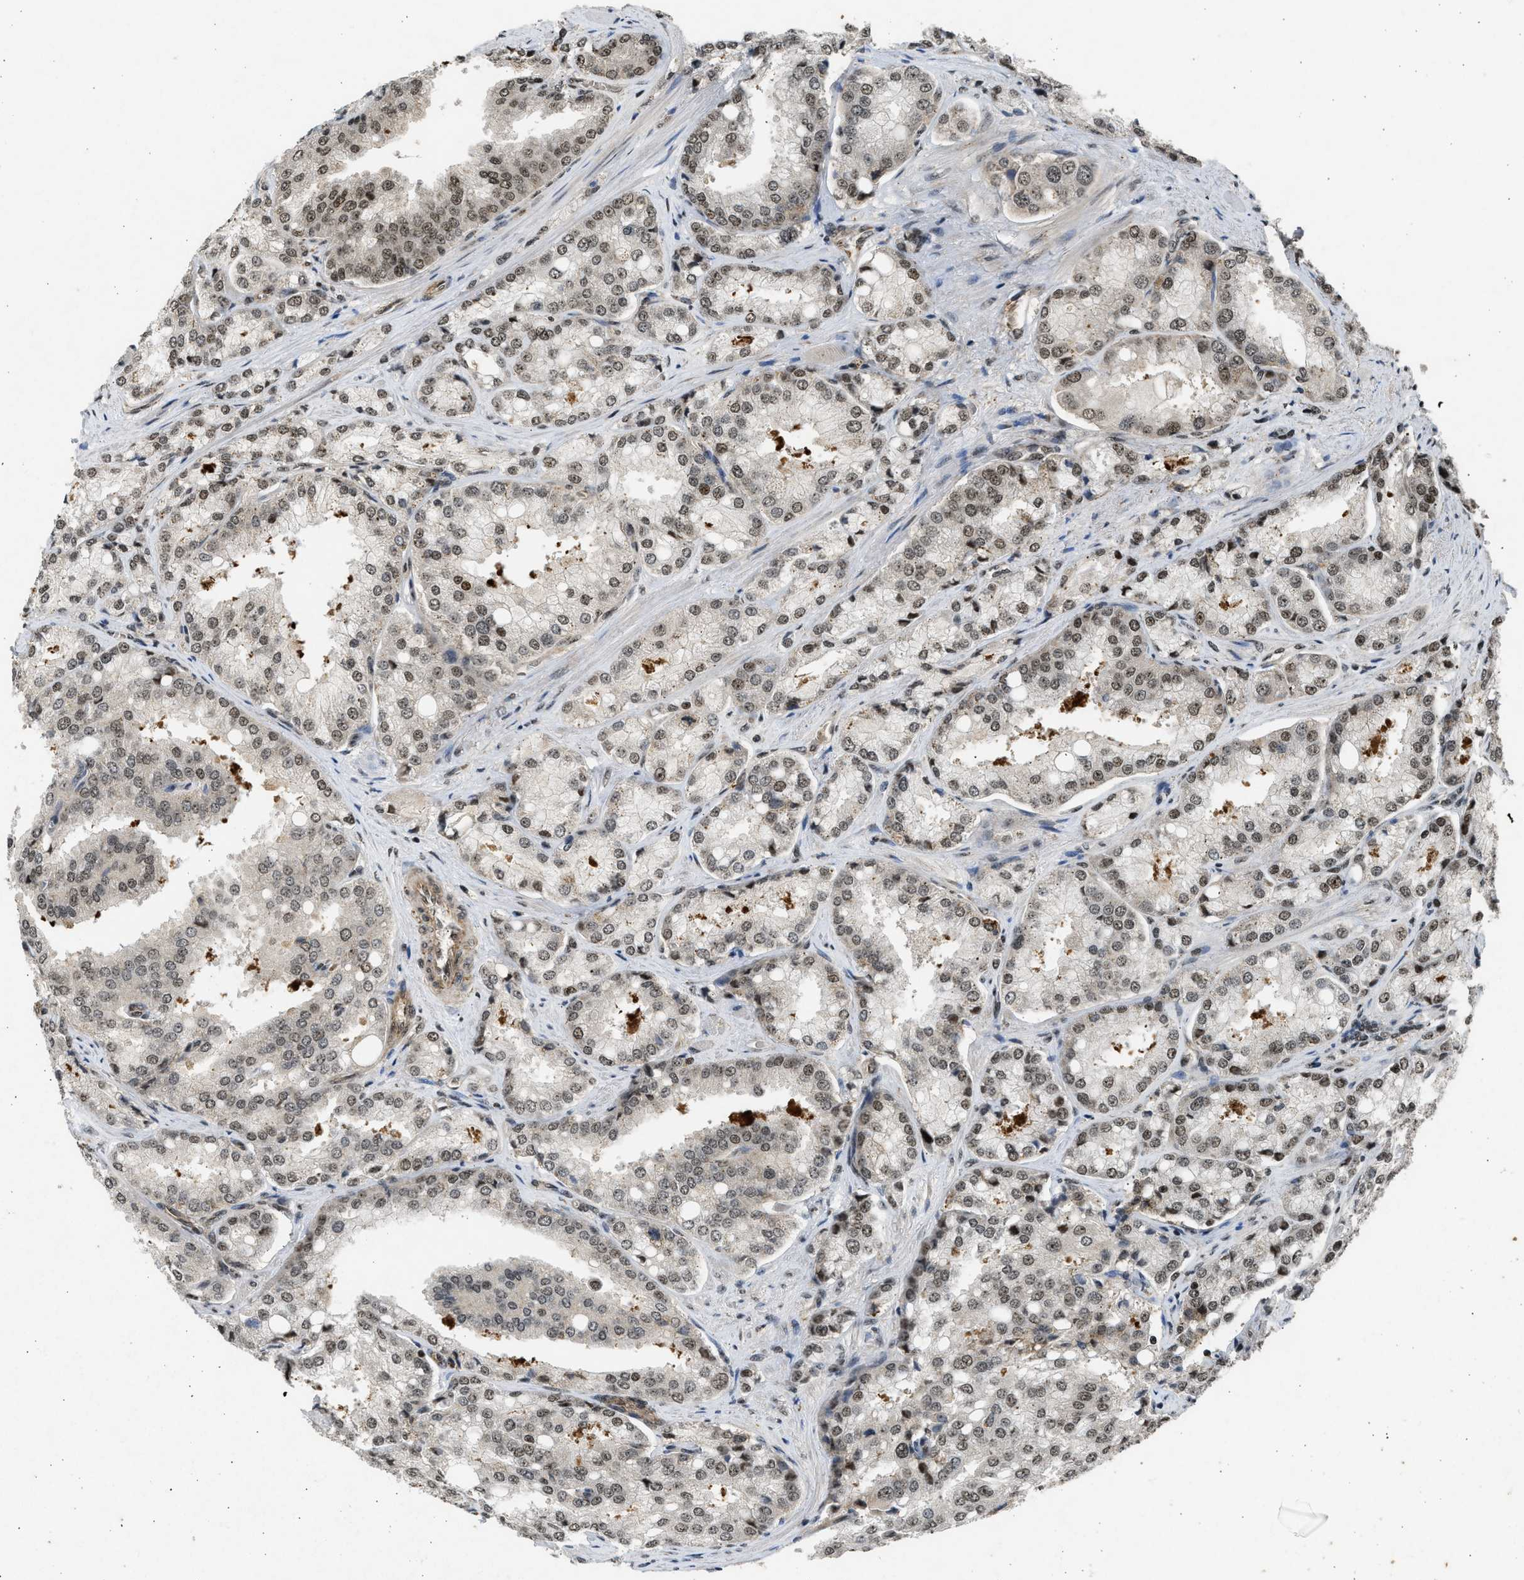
{"staining": {"intensity": "weak", "quantity": ">75%", "location": "nuclear"}, "tissue": "prostate cancer", "cell_type": "Tumor cells", "image_type": "cancer", "snomed": [{"axis": "morphology", "description": "Adenocarcinoma, High grade"}, {"axis": "topography", "description": "Prostate"}], "caption": "Approximately >75% of tumor cells in prostate cancer display weak nuclear protein expression as visualized by brown immunohistochemical staining.", "gene": "TFDP2", "patient": {"sex": "male", "age": 50}}